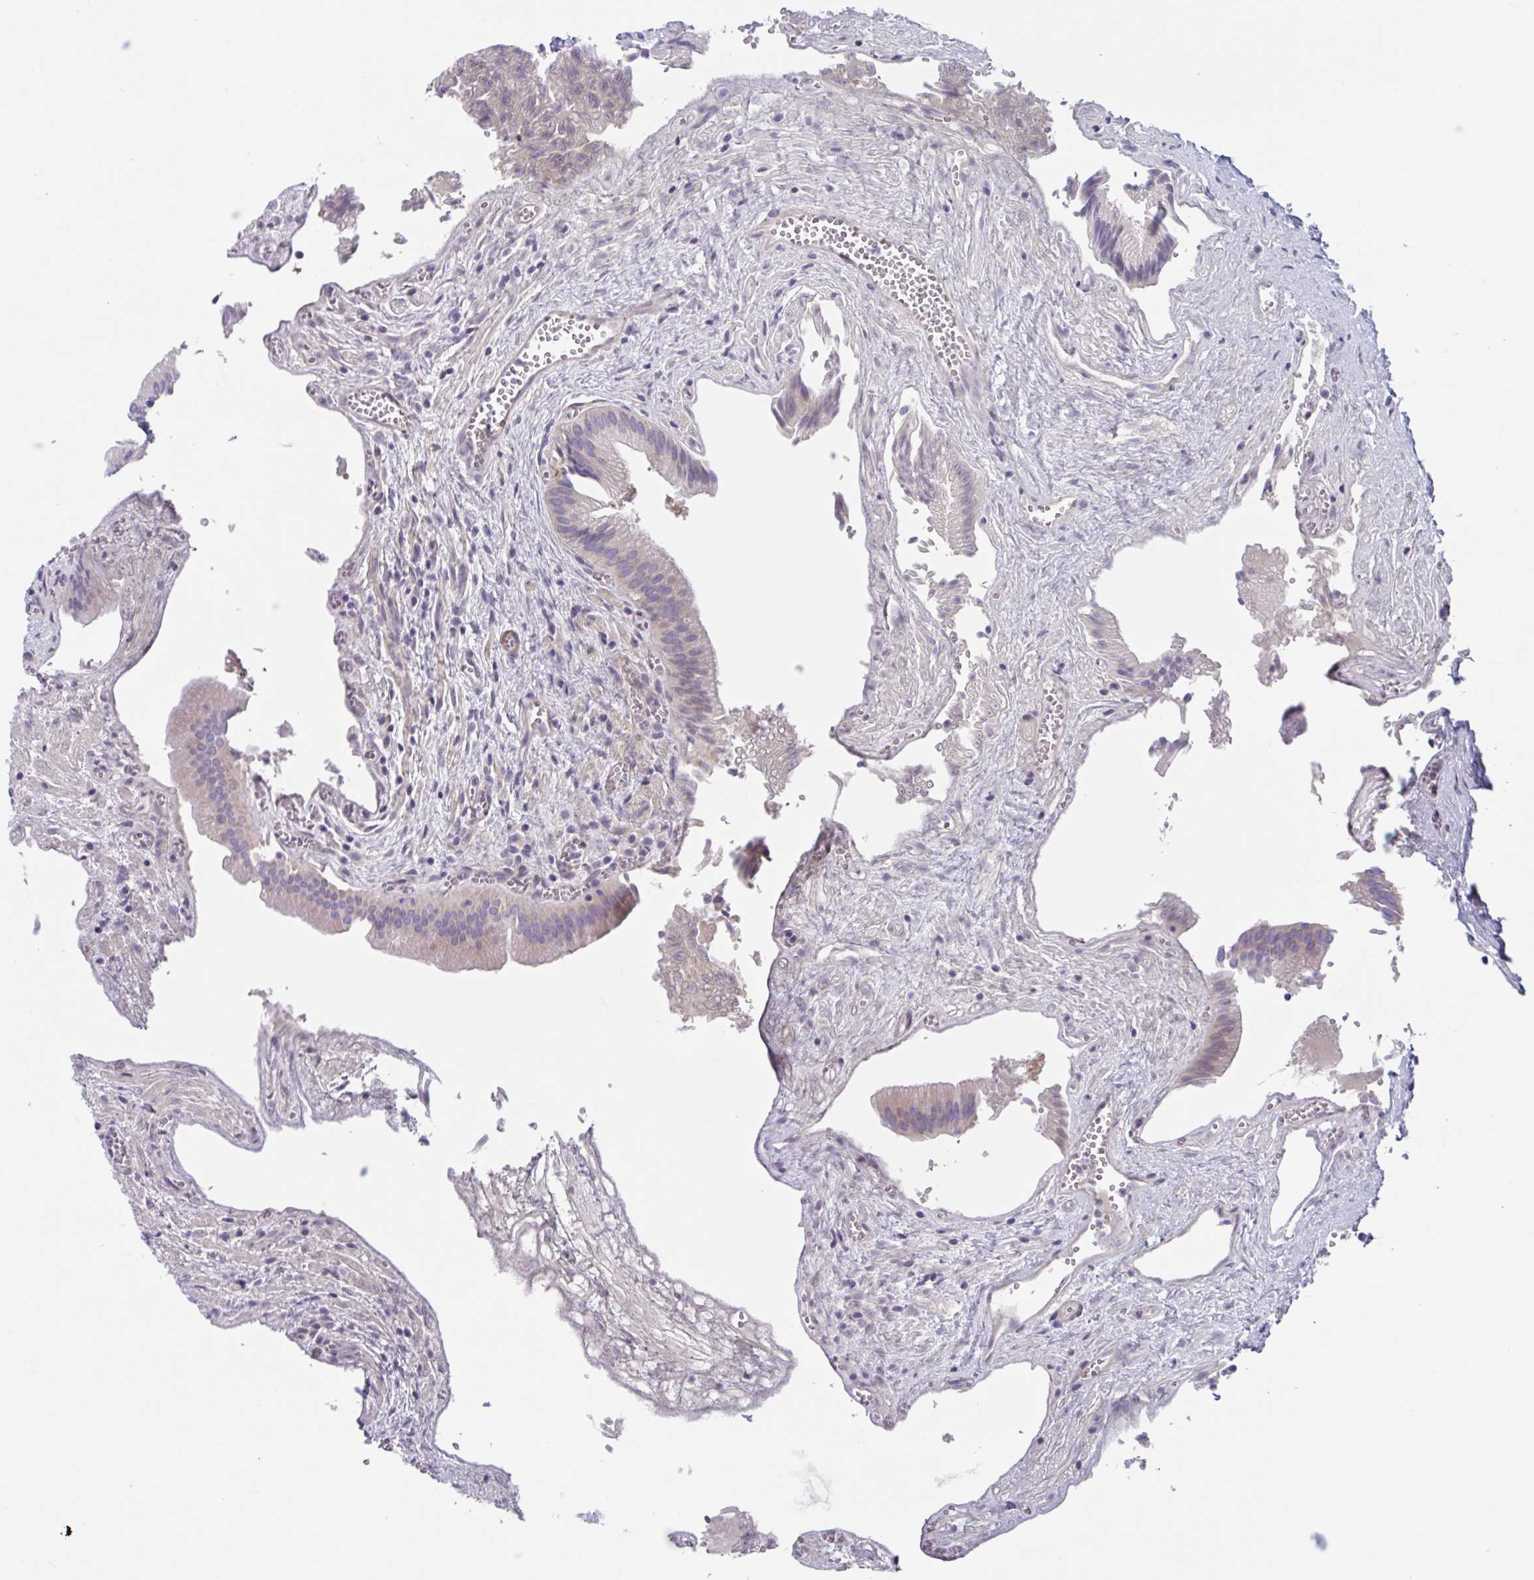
{"staining": {"intensity": "weak", "quantity": "<25%", "location": "cytoplasmic/membranous"}, "tissue": "gallbladder", "cell_type": "Glandular cells", "image_type": "normal", "snomed": [{"axis": "morphology", "description": "Normal tissue, NOS"}, {"axis": "topography", "description": "Gallbladder"}], "caption": "The image exhibits no staining of glandular cells in benign gallbladder.", "gene": "LPIN3", "patient": {"sex": "male", "age": 17}}